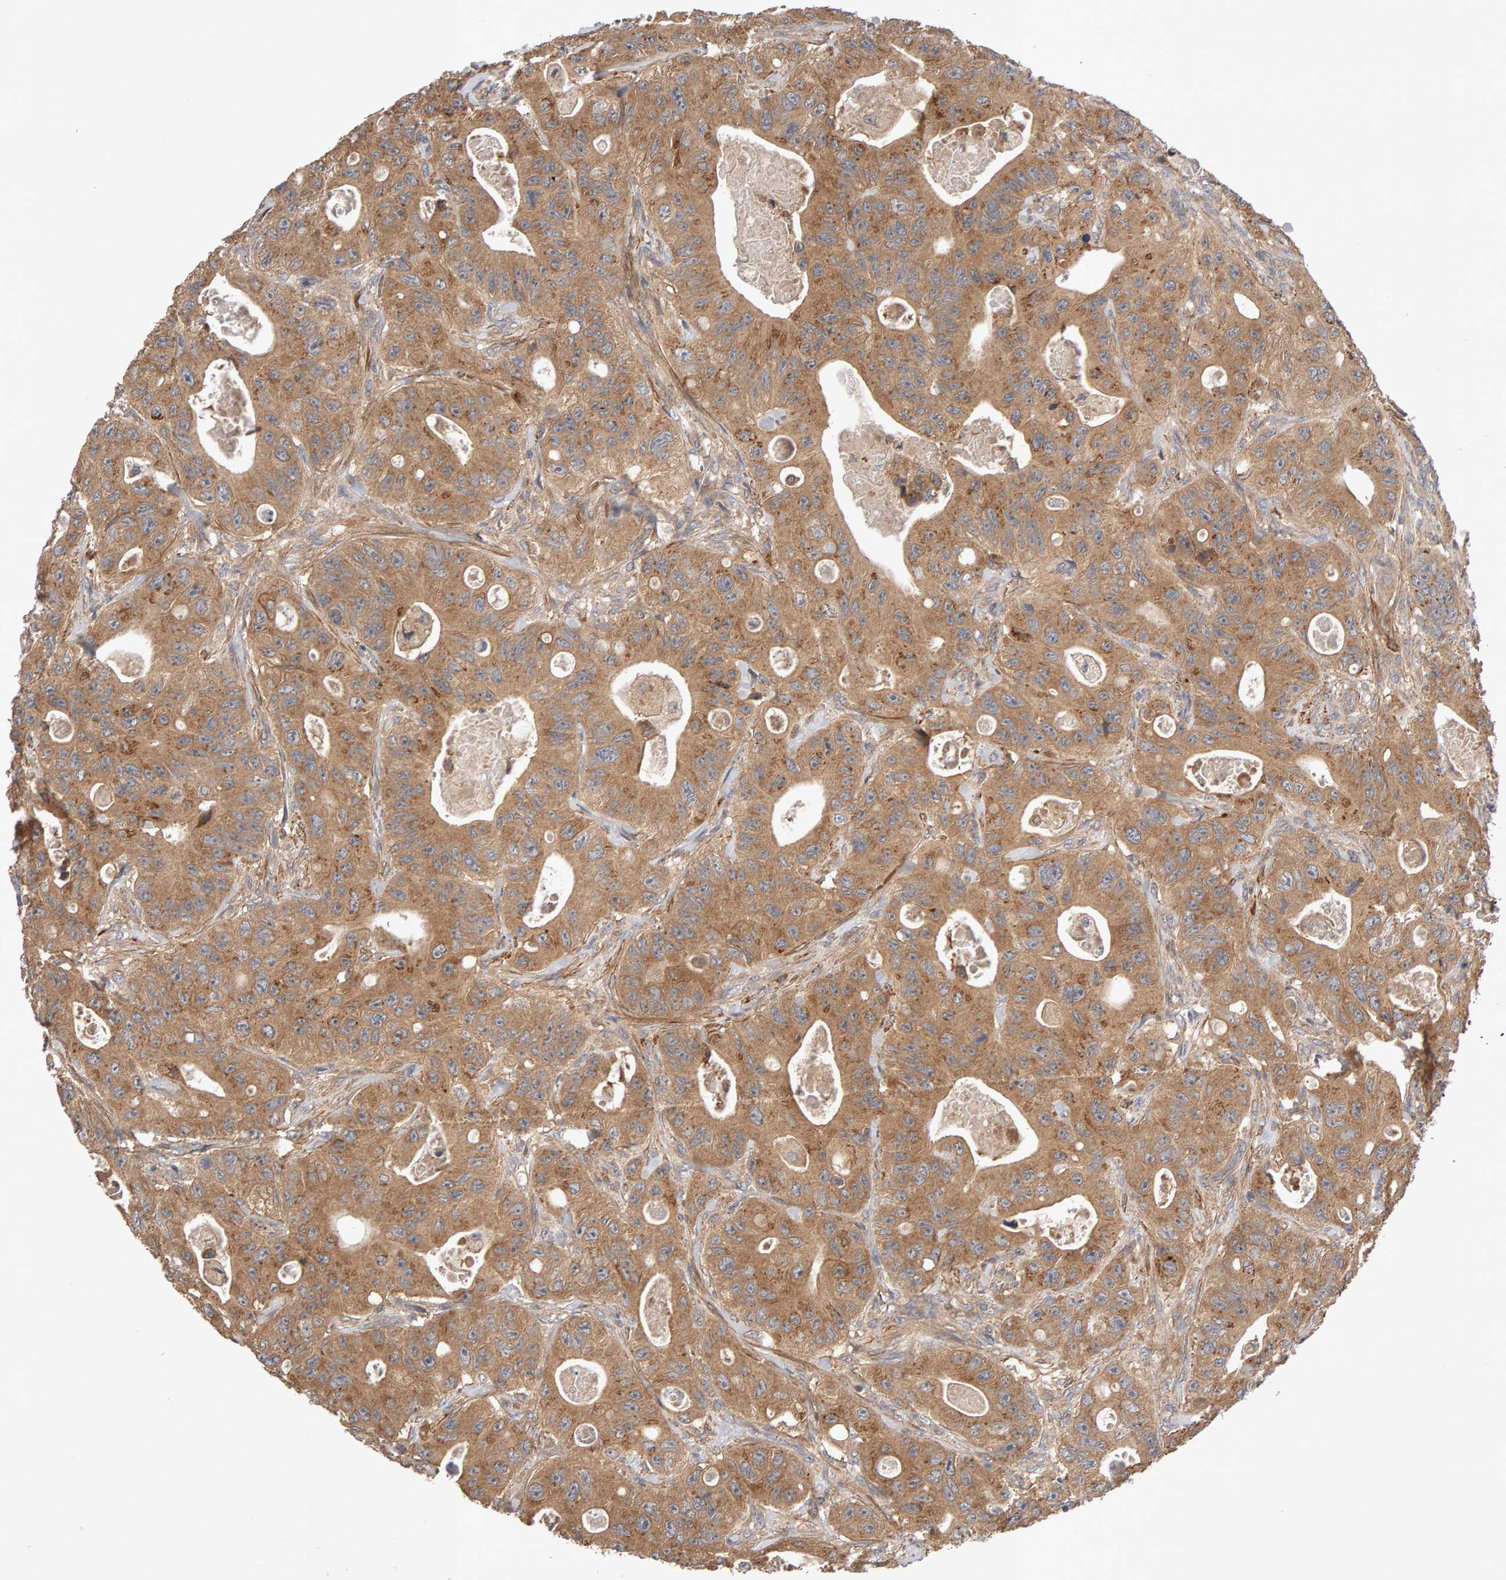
{"staining": {"intensity": "moderate", "quantity": ">75%", "location": "cytoplasmic/membranous"}, "tissue": "colorectal cancer", "cell_type": "Tumor cells", "image_type": "cancer", "snomed": [{"axis": "morphology", "description": "Adenocarcinoma, NOS"}, {"axis": "topography", "description": "Colon"}], "caption": "An image showing moderate cytoplasmic/membranous staining in about >75% of tumor cells in adenocarcinoma (colorectal), as visualized by brown immunohistochemical staining.", "gene": "RNF19A", "patient": {"sex": "female", "age": 46}}